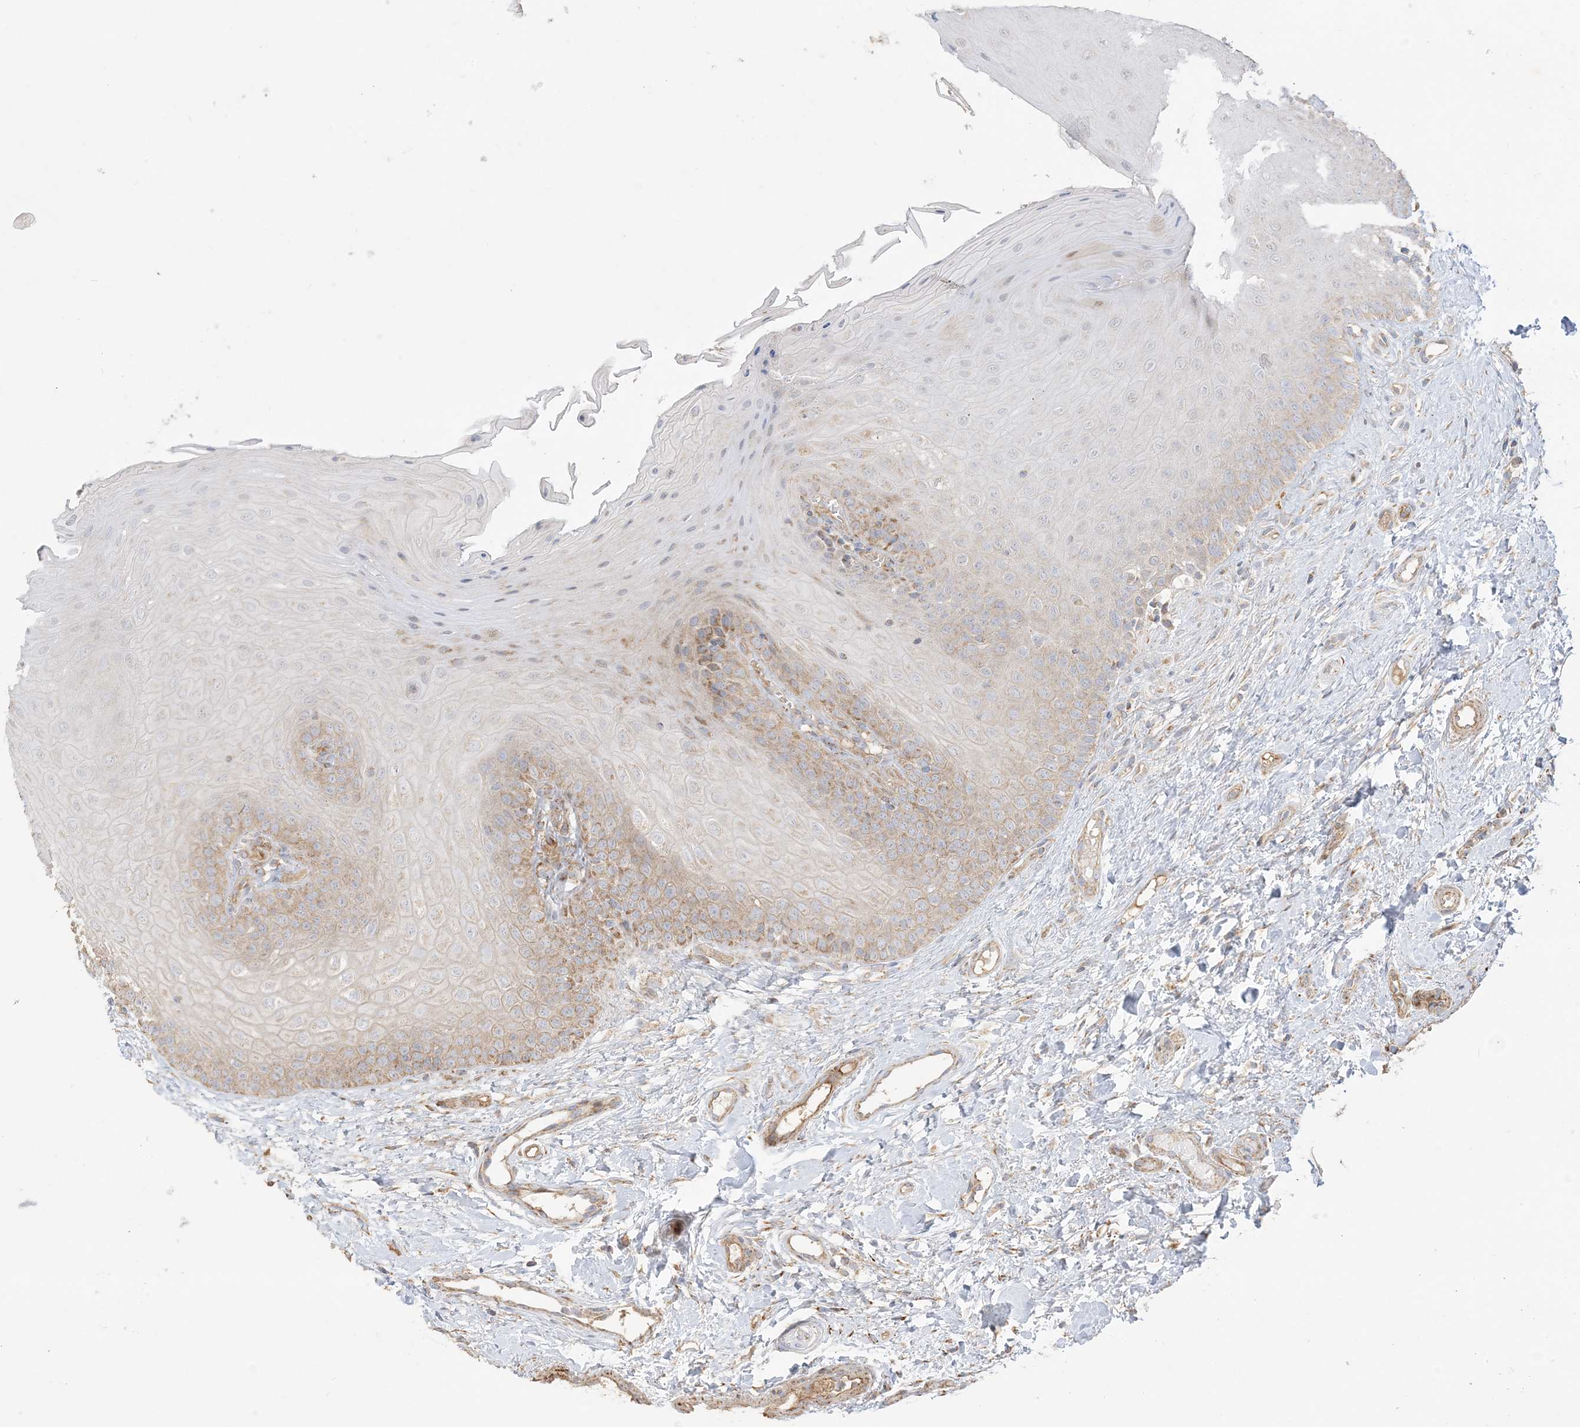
{"staining": {"intensity": "moderate", "quantity": ">75%", "location": "cytoplasmic/membranous"}, "tissue": "oral mucosa", "cell_type": "Squamous epithelial cells", "image_type": "normal", "snomed": [{"axis": "morphology", "description": "Normal tissue, NOS"}, {"axis": "topography", "description": "Oral tissue"}], "caption": "A brown stain highlights moderate cytoplasmic/membranous staining of a protein in squamous epithelial cells of benign oral mucosa.", "gene": "NDUFAF3", "patient": {"sex": "female", "age": 68}}